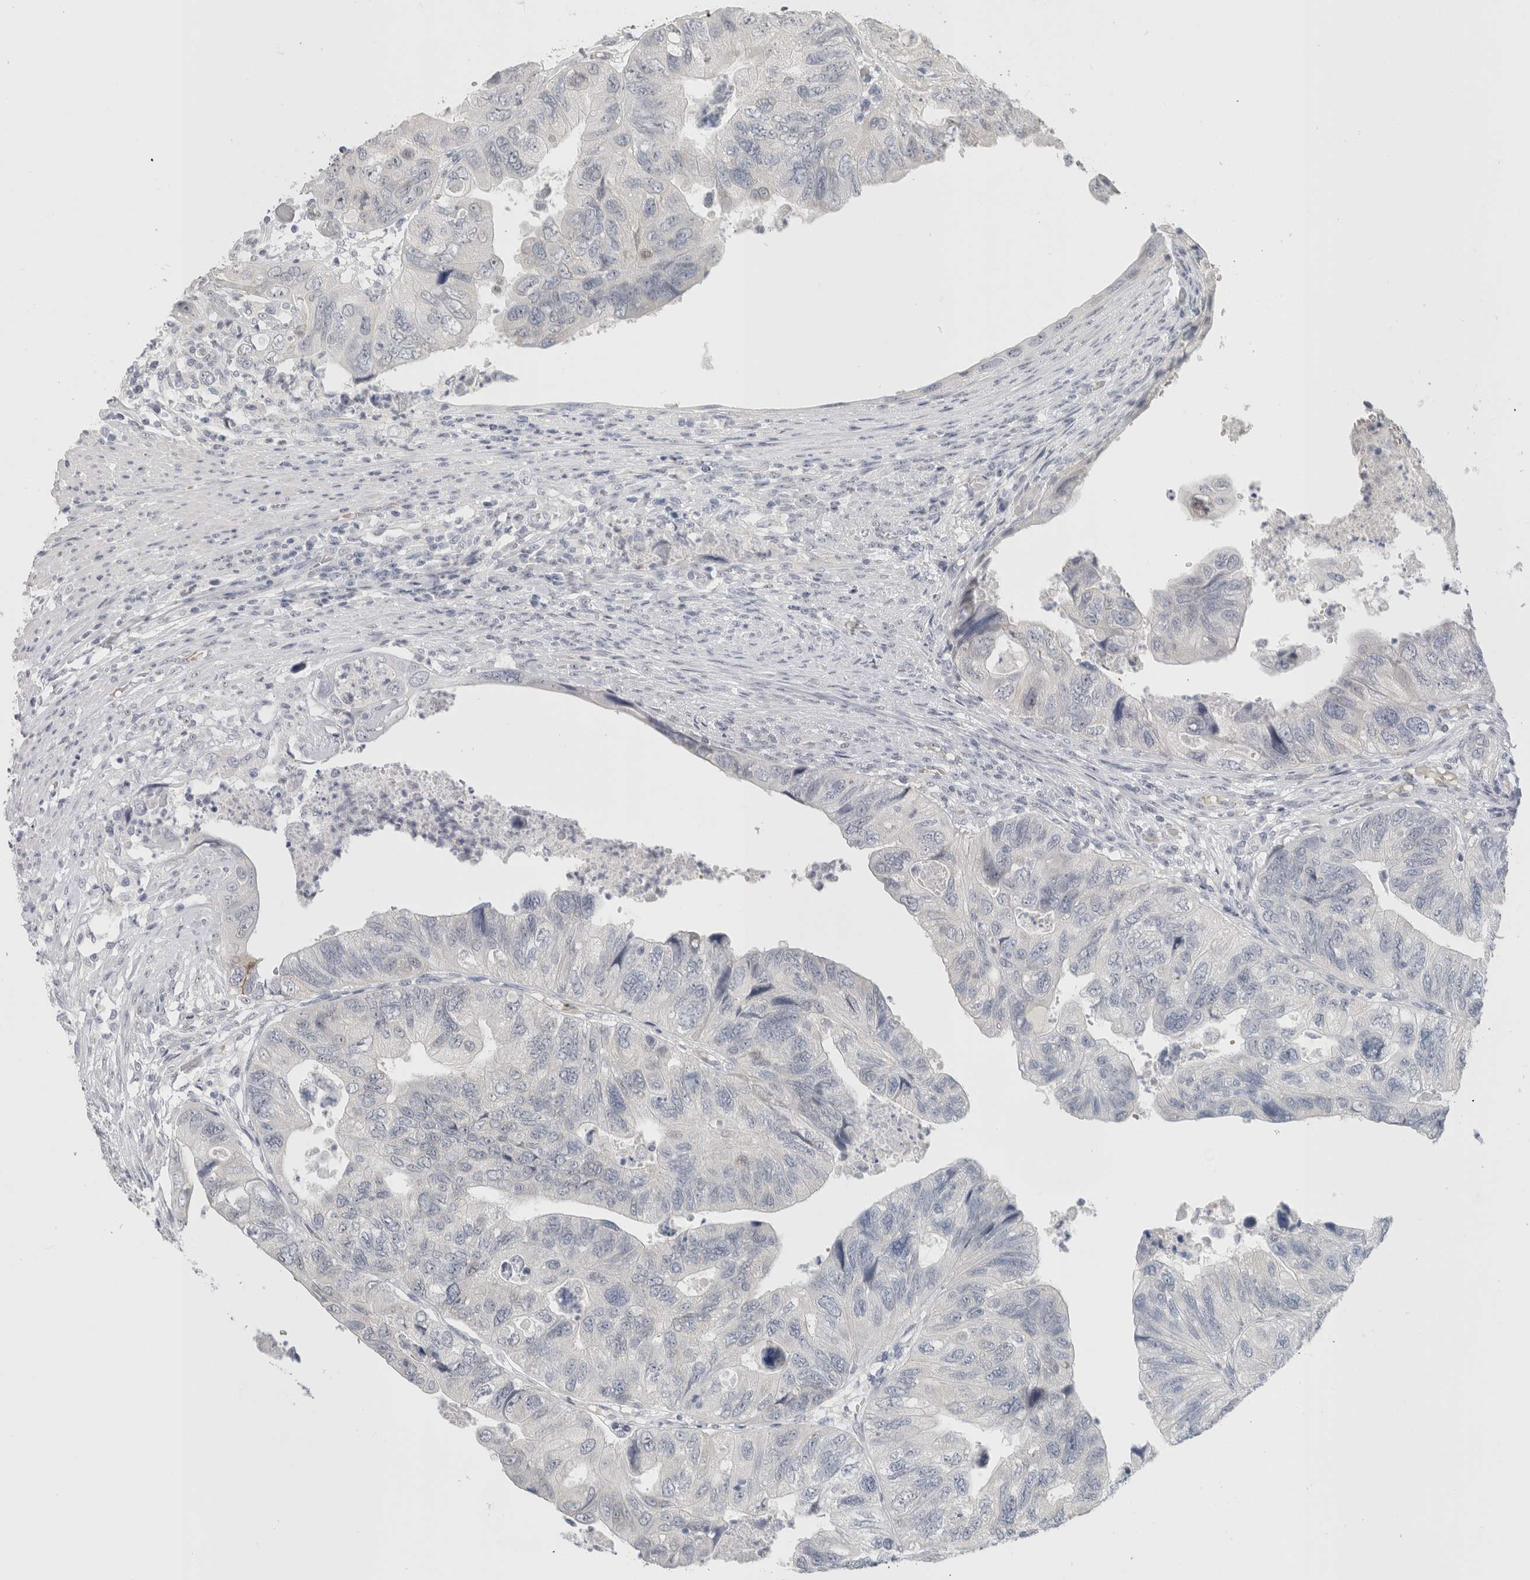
{"staining": {"intensity": "negative", "quantity": "none", "location": "none"}, "tissue": "colorectal cancer", "cell_type": "Tumor cells", "image_type": "cancer", "snomed": [{"axis": "morphology", "description": "Adenocarcinoma, NOS"}, {"axis": "topography", "description": "Rectum"}], "caption": "IHC of human colorectal adenocarcinoma demonstrates no expression in tumor cells.", "gene": "FMR1NB", "patient": {"sex": "male", "age": 63}}